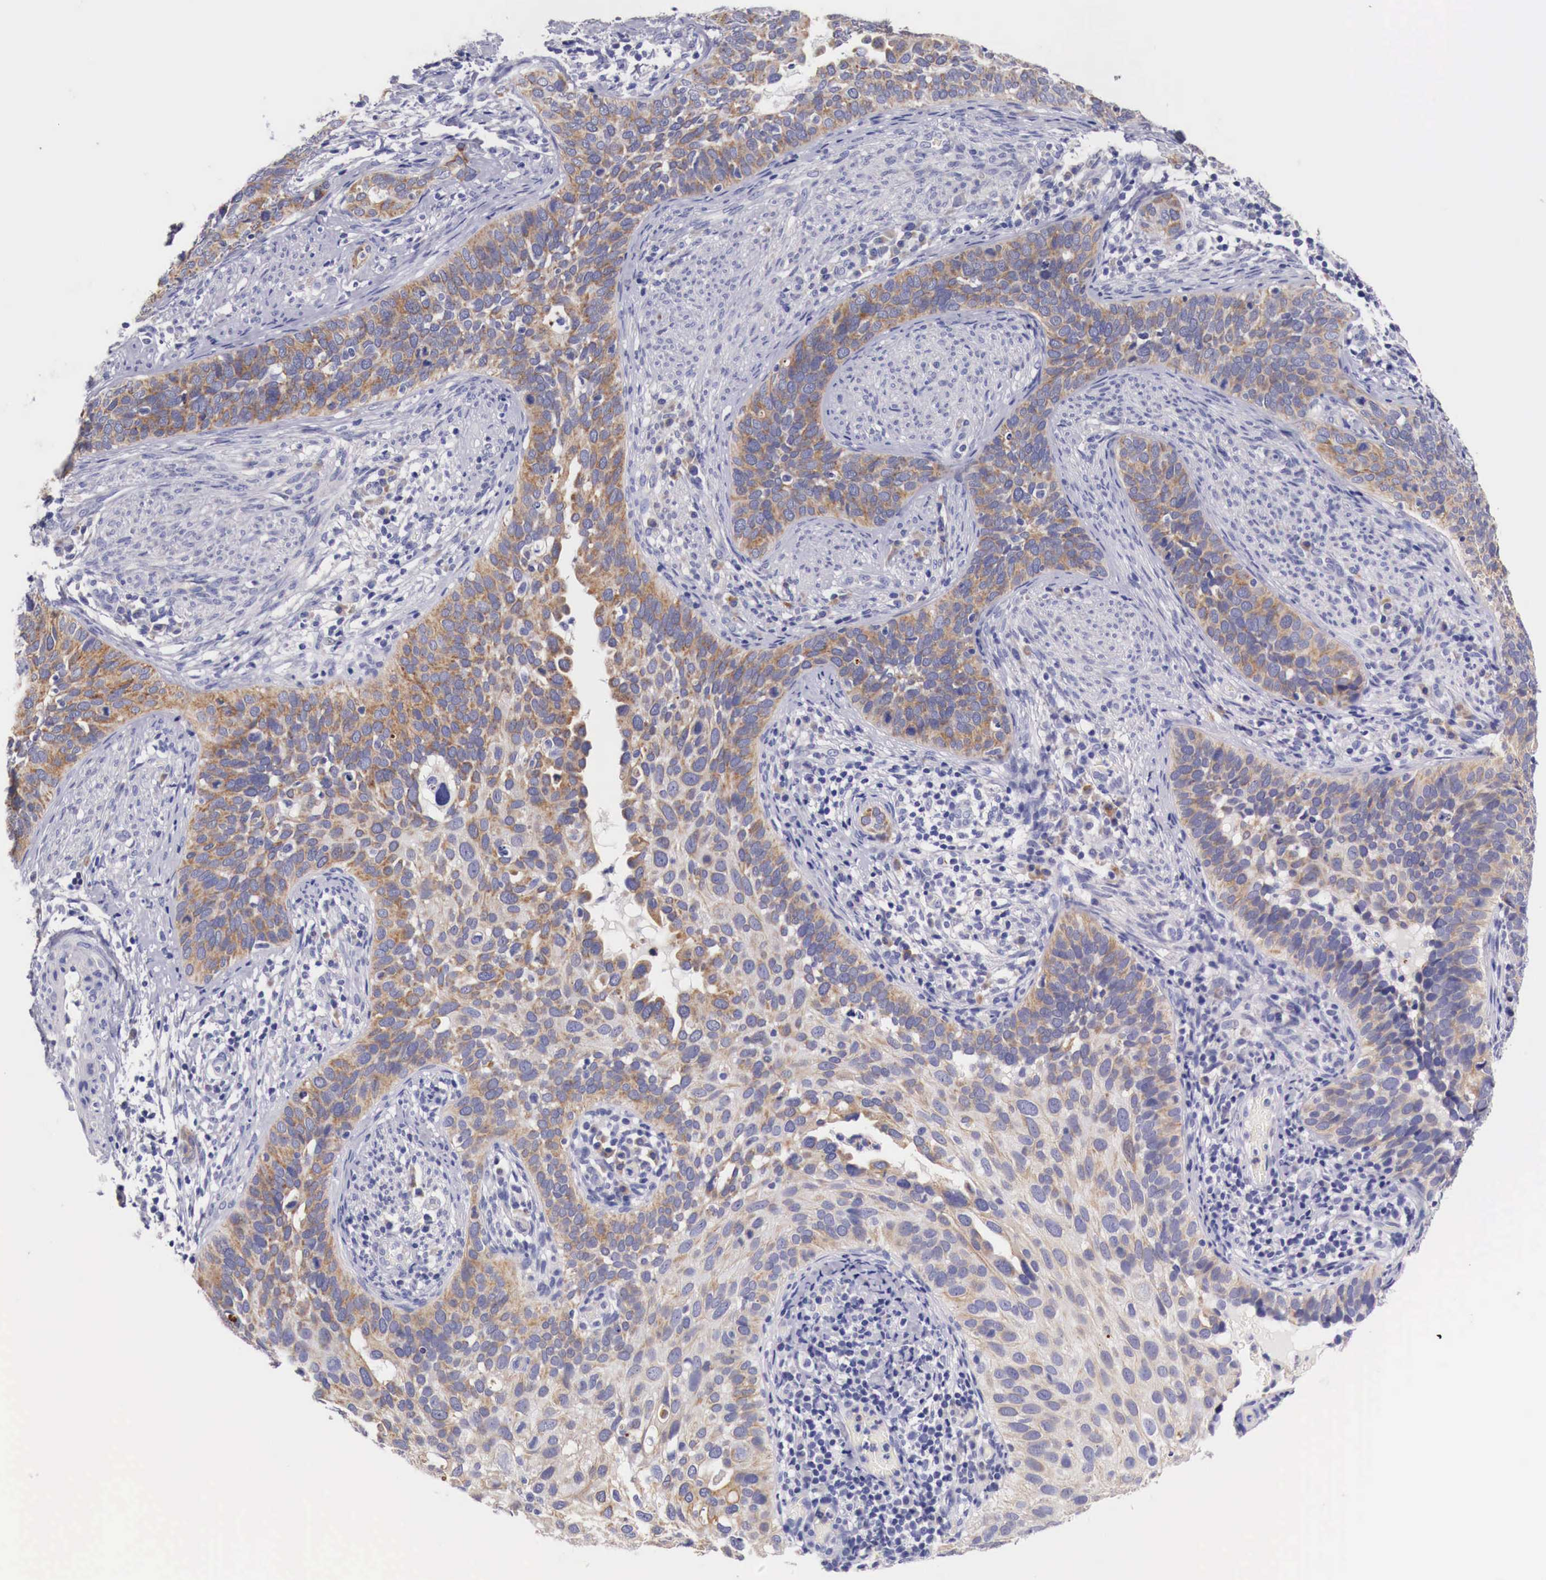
{"staining": {"intensity": "weak", "quantity": ">75%", "location": "cytoplasmic/membranous"}, "tissue": "cervical cancer", "cell_type": "Tumor cells", "image_type": "cancer", "snomed": [{"axis": "morphology", "description": "Squamous cell carcinoma, NOS"}, {"axis": "topography", "description": "Cervix"}], "caption": "Protein positivity by IHC shows weak cytoplasmic/membranous staining in about >75% of tumor cells in squamous cell carcinoma (cervical).", "gene": "NREP", "patient": {"sex": "female", "age": 31}}